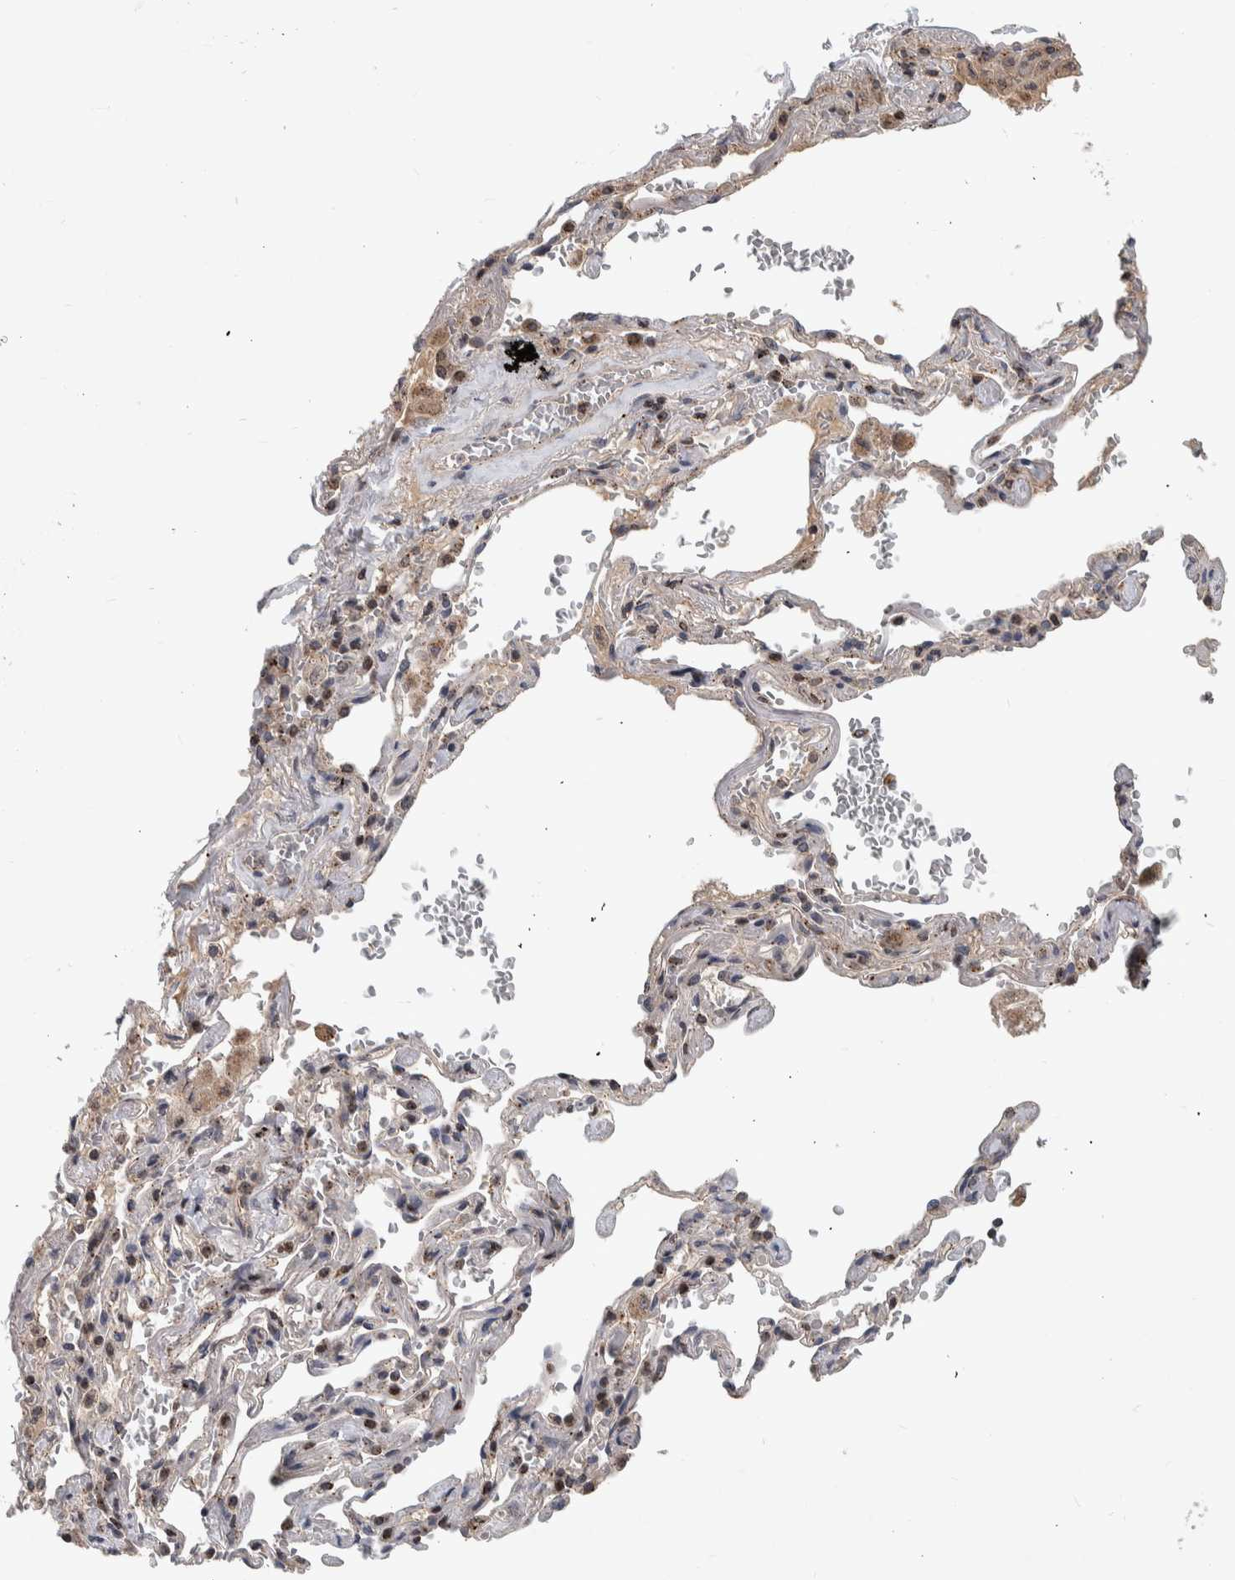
{"staining": {"intensity": "moderate", "quantity": ">75%", "location": "cytoplasmic/membranous"}, "tissue": "adipose tissue", "cell_type": "Adipocytes", "image_type": "normal", "snomed": [{"axis": "morphology", "description": "Normal tissue, NOS"}, {"axis": "topography", "description": "Cartilage tissue"}, {"axis": "topography", "description": "Lung"}], "caption": "High-power microscopy captured an IHC image of normal adipose tissue, revealing moderate cytoplasmic/membranous staining in about >75% of adipocytes. The staining is performed using DAB brown chromogen to label protein expression. The nuclei are counter-stained blue using hematoxylin.", "gene": "MSL1", "patient": {"sex": "female", "age": 77}}